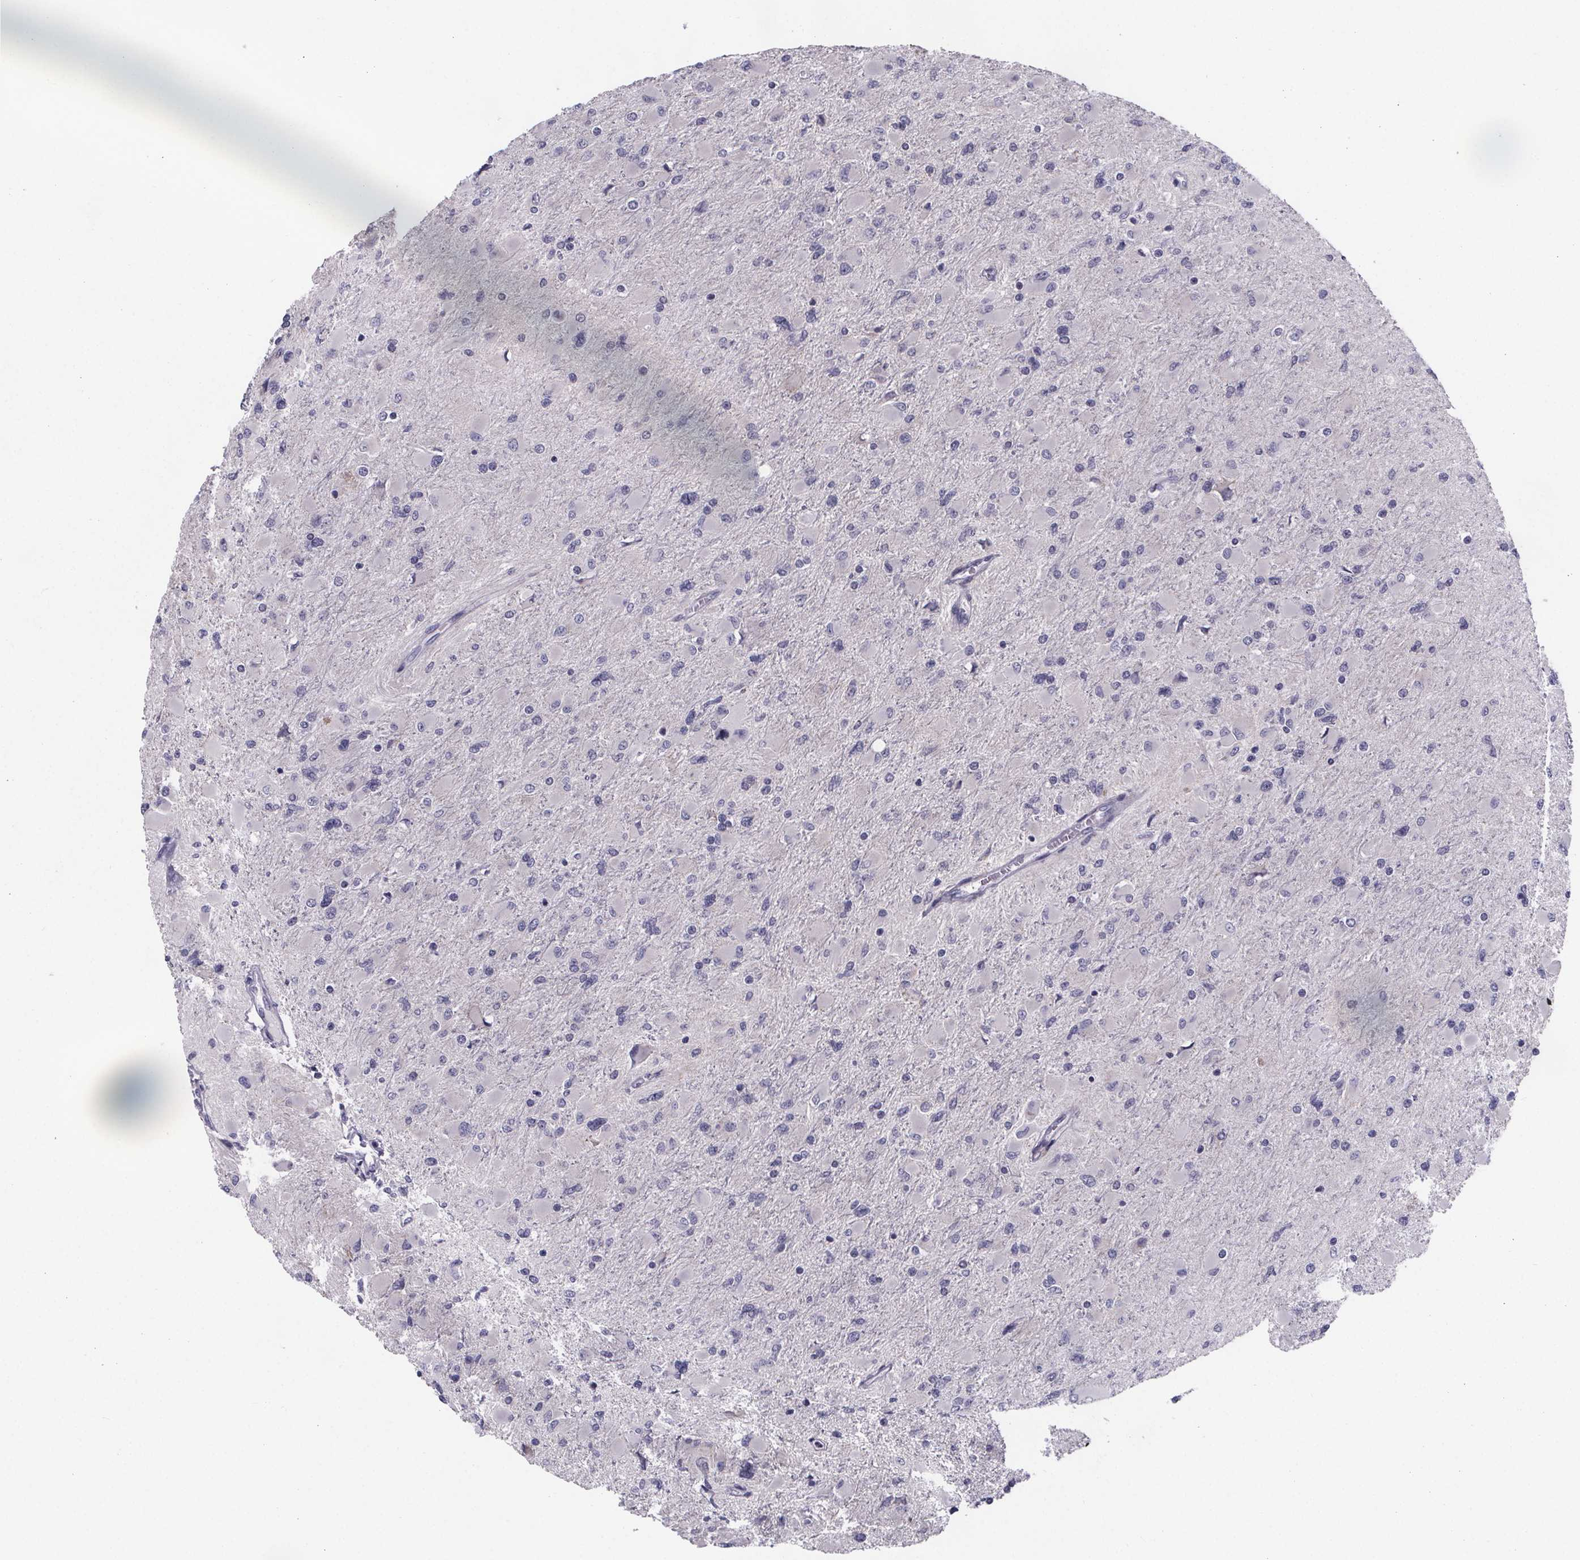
{"staining": {"intensity": "negative", "quantity": "none", "location": "none"}, "tissue": "glioma", "cell_type": "Tumor cells", "image_type": "cancer", "snomed": [{"axis": "morphology", "description": "Glioma, malignant, High grade"}, {"axis": "topography", "description": "Cerebral cortex"}], "caption": "Micrograph shows no protein positivity in tumor cells of high-grade glioma (malignant) tissue.", "gene": "PAH", "patient": {"sex": "female", "age": 36}}